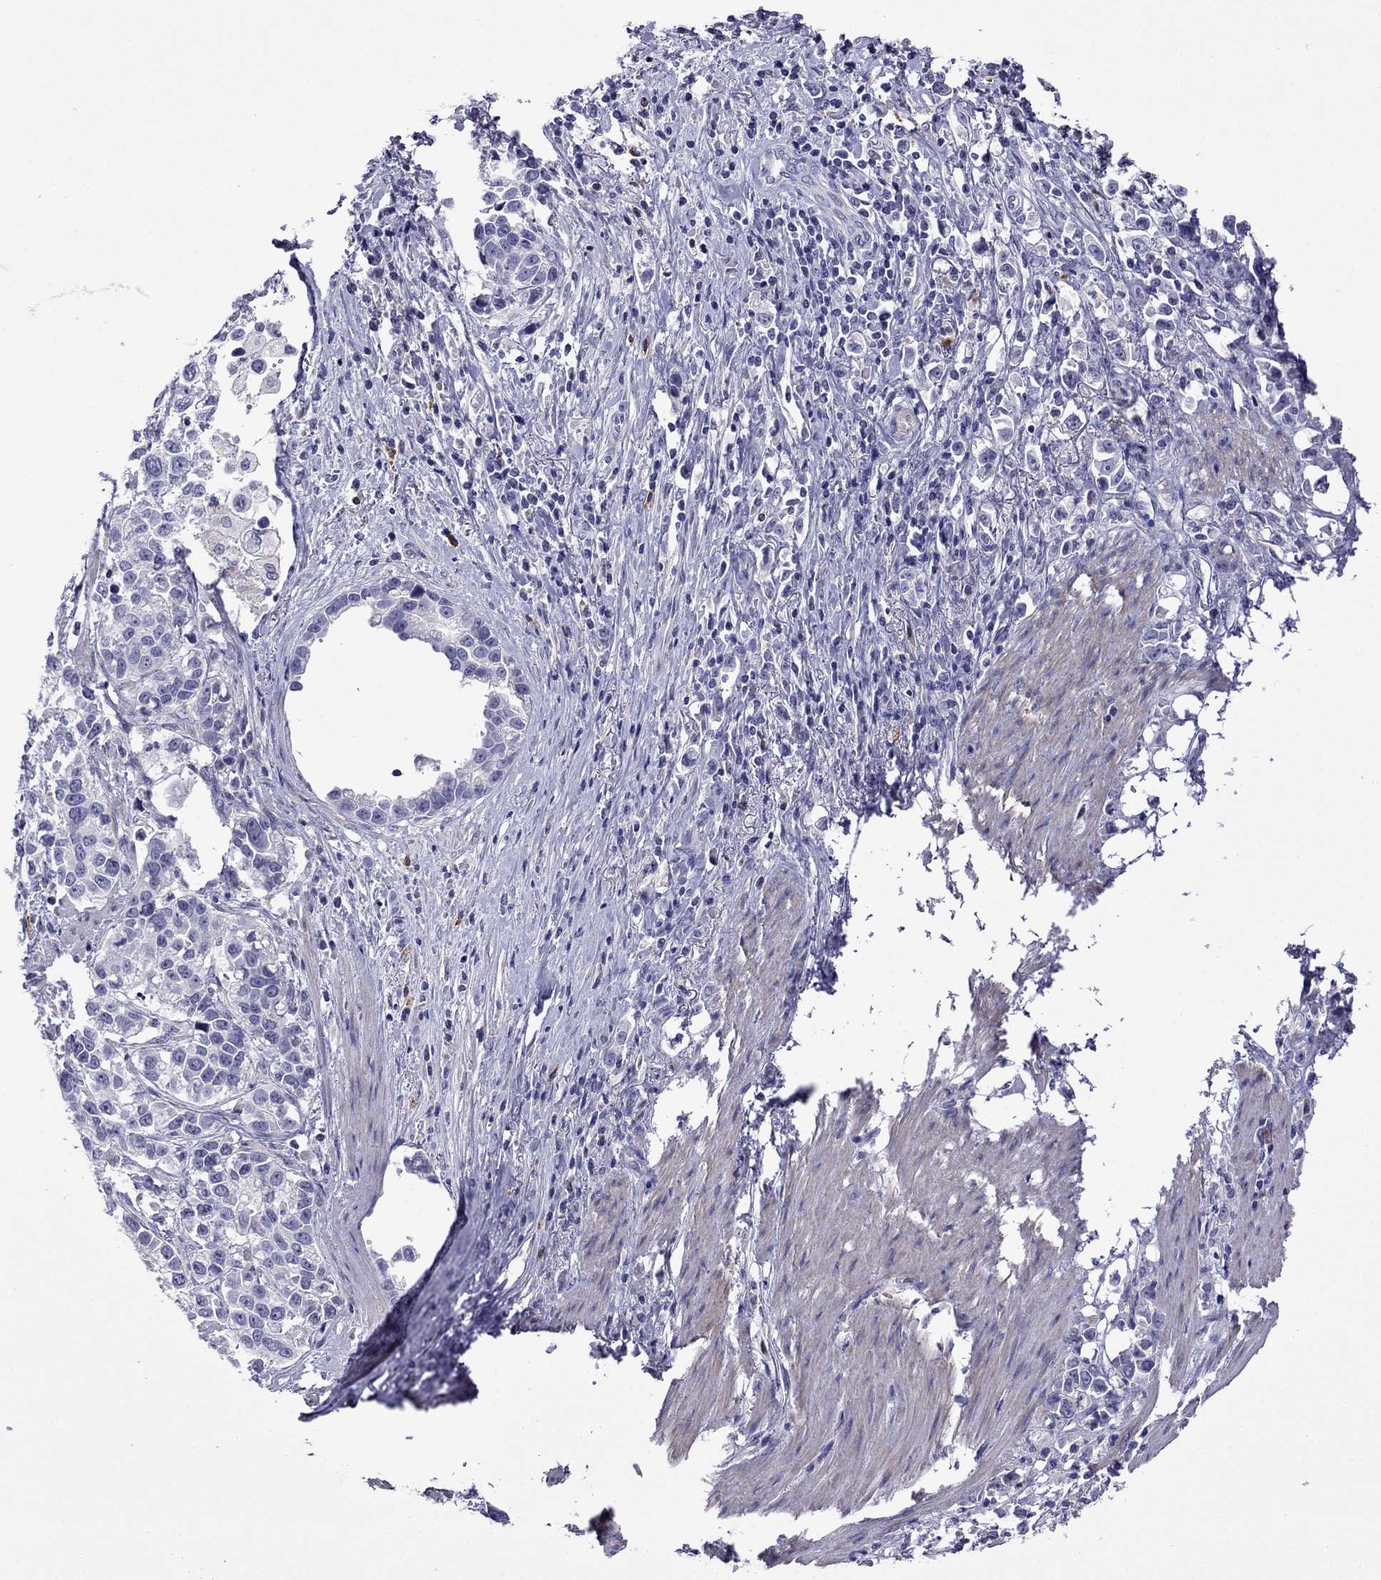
{"staining": {"intensity": "negative", "quantity": "none", "location": "none"}, "tissue": "stomach cancer", "cell_type": "Tumor cells", "image_type": "cancer", "snomed": [{"axis": "morphology", "description": "Adenocarcinoma, NOS"}, {"axis": "topography", "description": "Stomach"}], "caption": "Tumor cells are negative for protein expression in human stomach cancer (adenocarcinoma).", "gene": "STAR", "patient": {"sex": "male", "age": 93}}